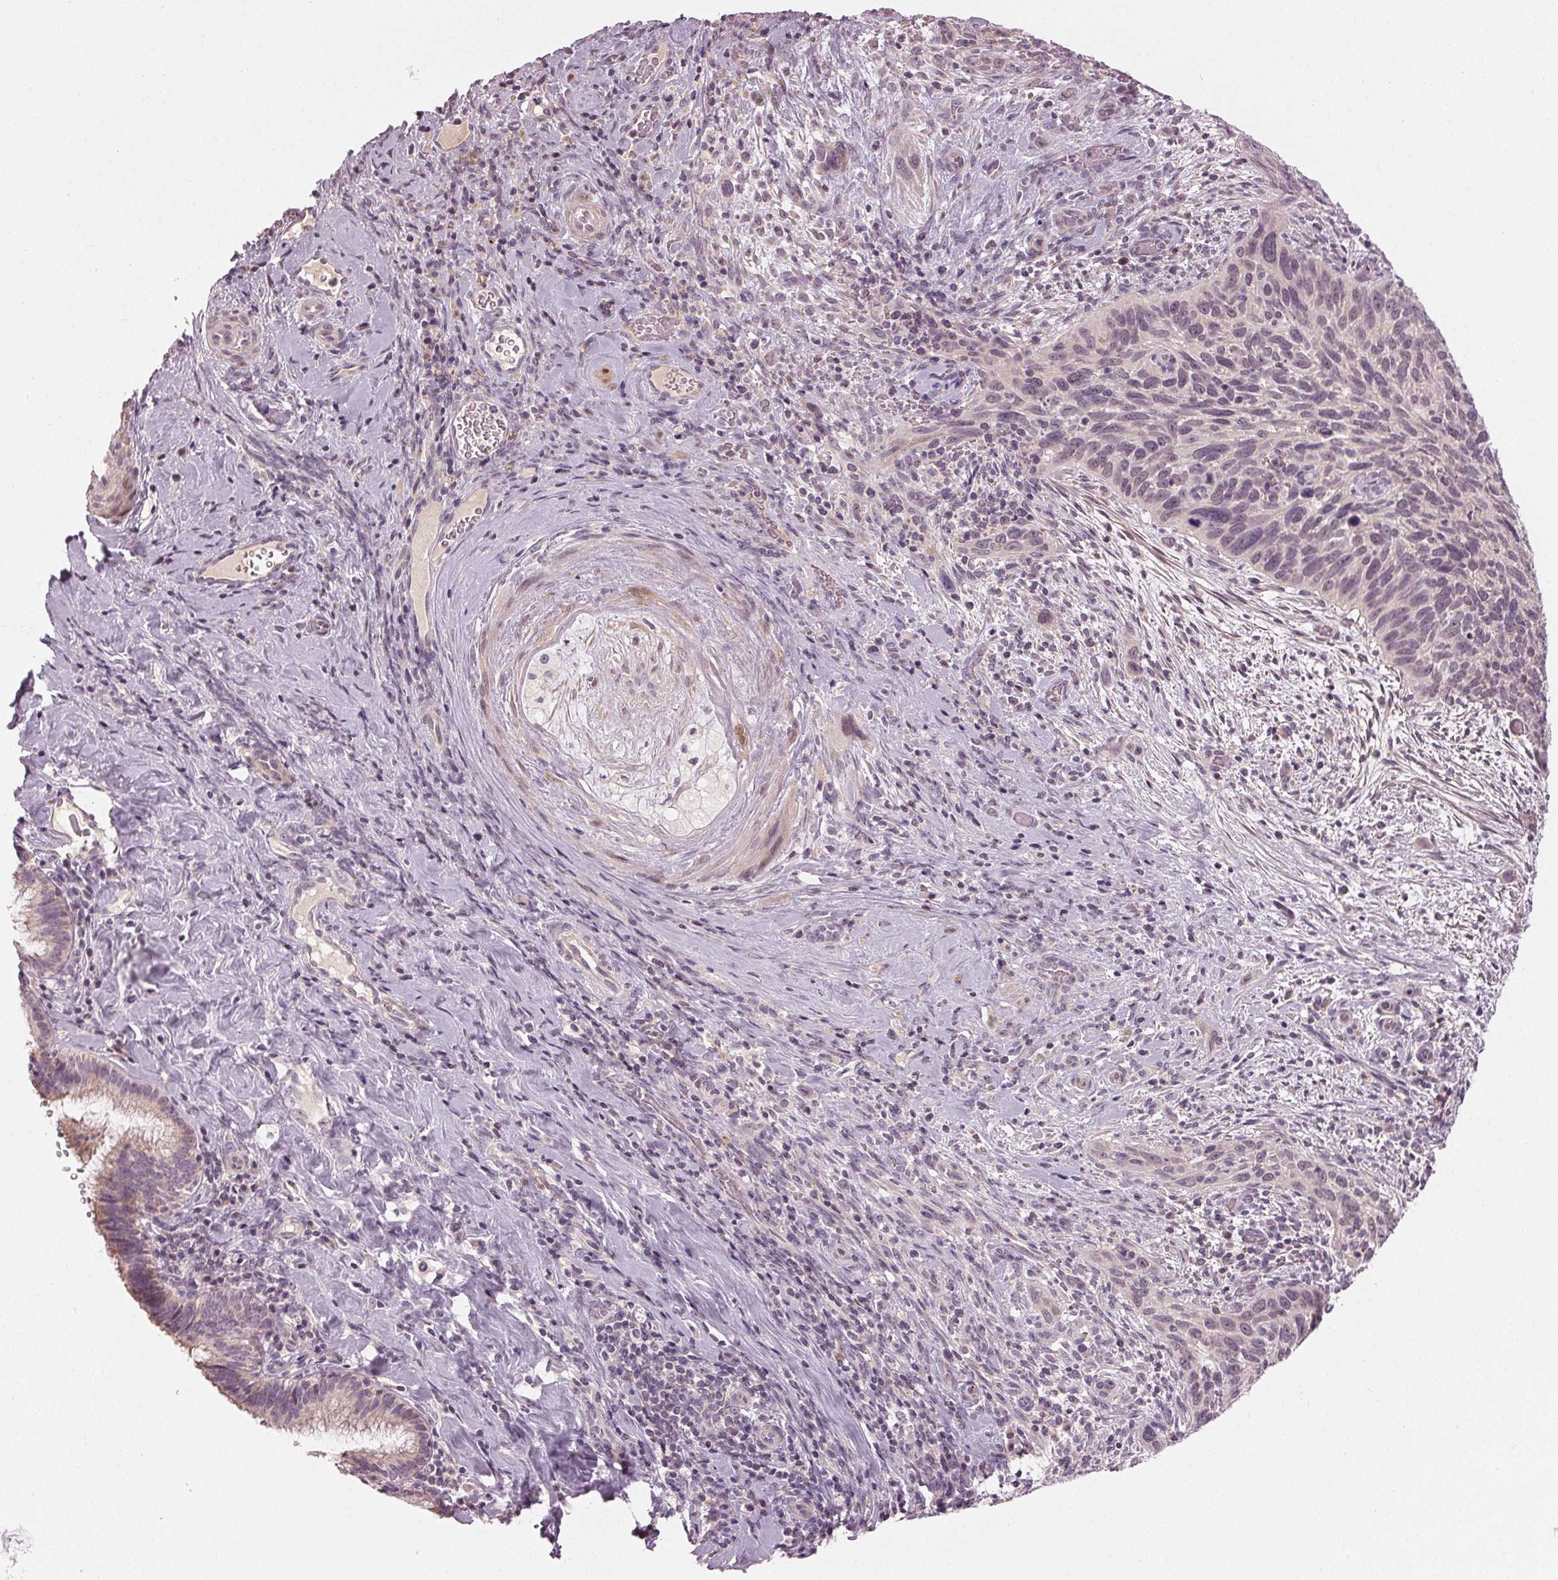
{"staining": {"intensity": "negative", "quantity": "none", "location": "none"}, "tissue": "cervical cancer", "cell_type": "Tumor cells", "image_type": "cancer", "snomed": [{"axis": "morphology", "description": "Squamous cell carcinoma, NOS"}, {"axis": "topography", "description": "Cervix"}], "caption": "An immunohistochemistry photomicrograph of squamous cell carcinoma (cervical) is shown. There is no staining in tumor cells of squamous cell carcinoma (cervical).", "gene": "ZNF605", "patient": {"sex": "female", "age": 51}}